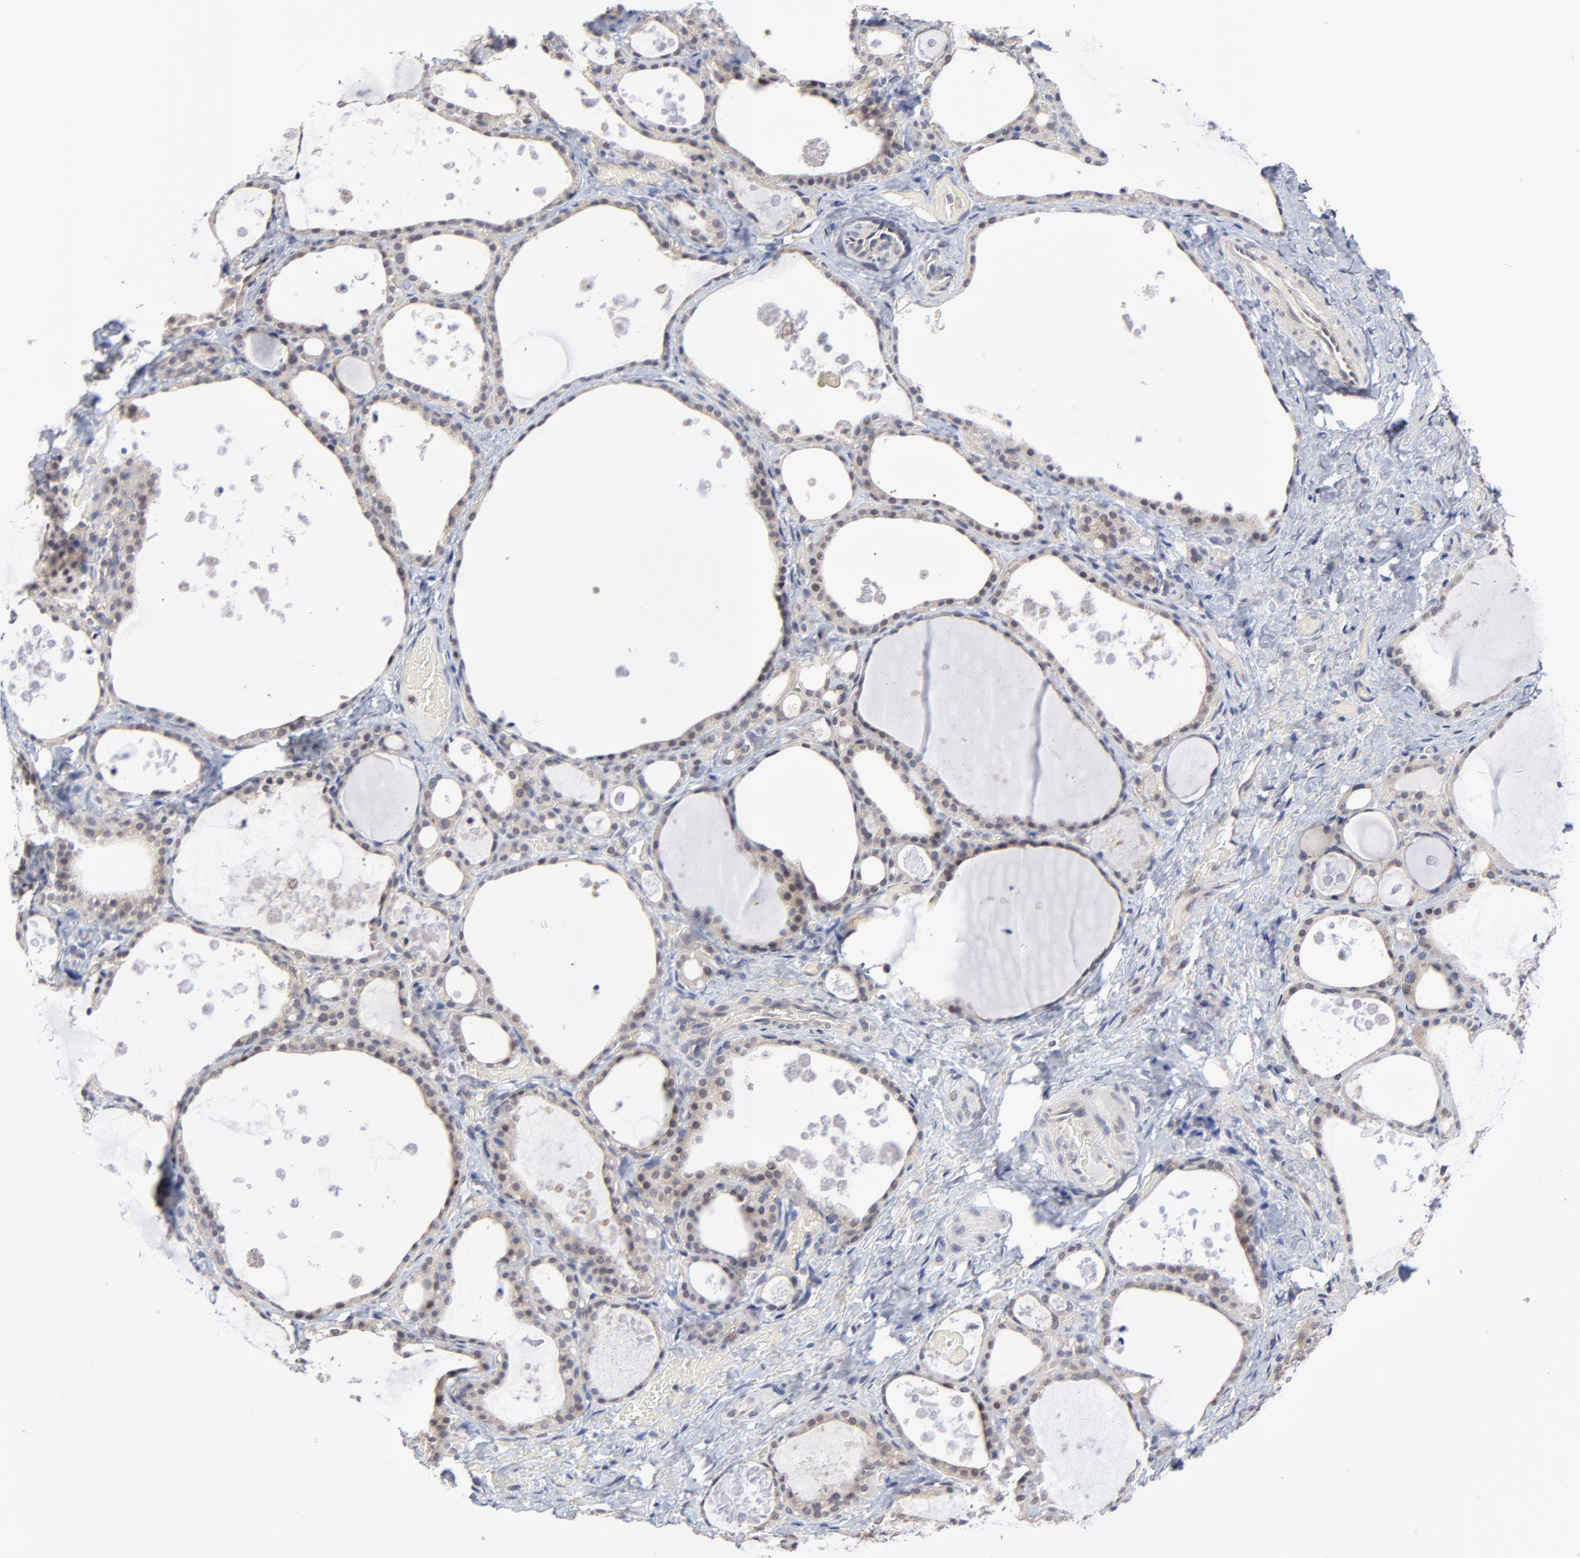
{"staining": {"intensity": "weak", "quantity": ">75%", "location": "cytoplasmic/membranous"}, "tissue": "thyroid gland", "cell_type": "Glandular cells", "image_type": "normal", "snomed": [{"axis": "morphology", "description": "Normal tissue, NOS"}, {"axis": "topography", "description": "Thyroid gland"}], "caption": "This histopathology image displays unremarkable thyroid gland stained with immunohistochemistry to label a protein in brown. The cytoplasmic/membranous of glandular cells show weak positivity for the protein. Nuclei are counter-stained blue.", "gene": "ZNF157", "patient": {"sex": "male", "age": 61}}